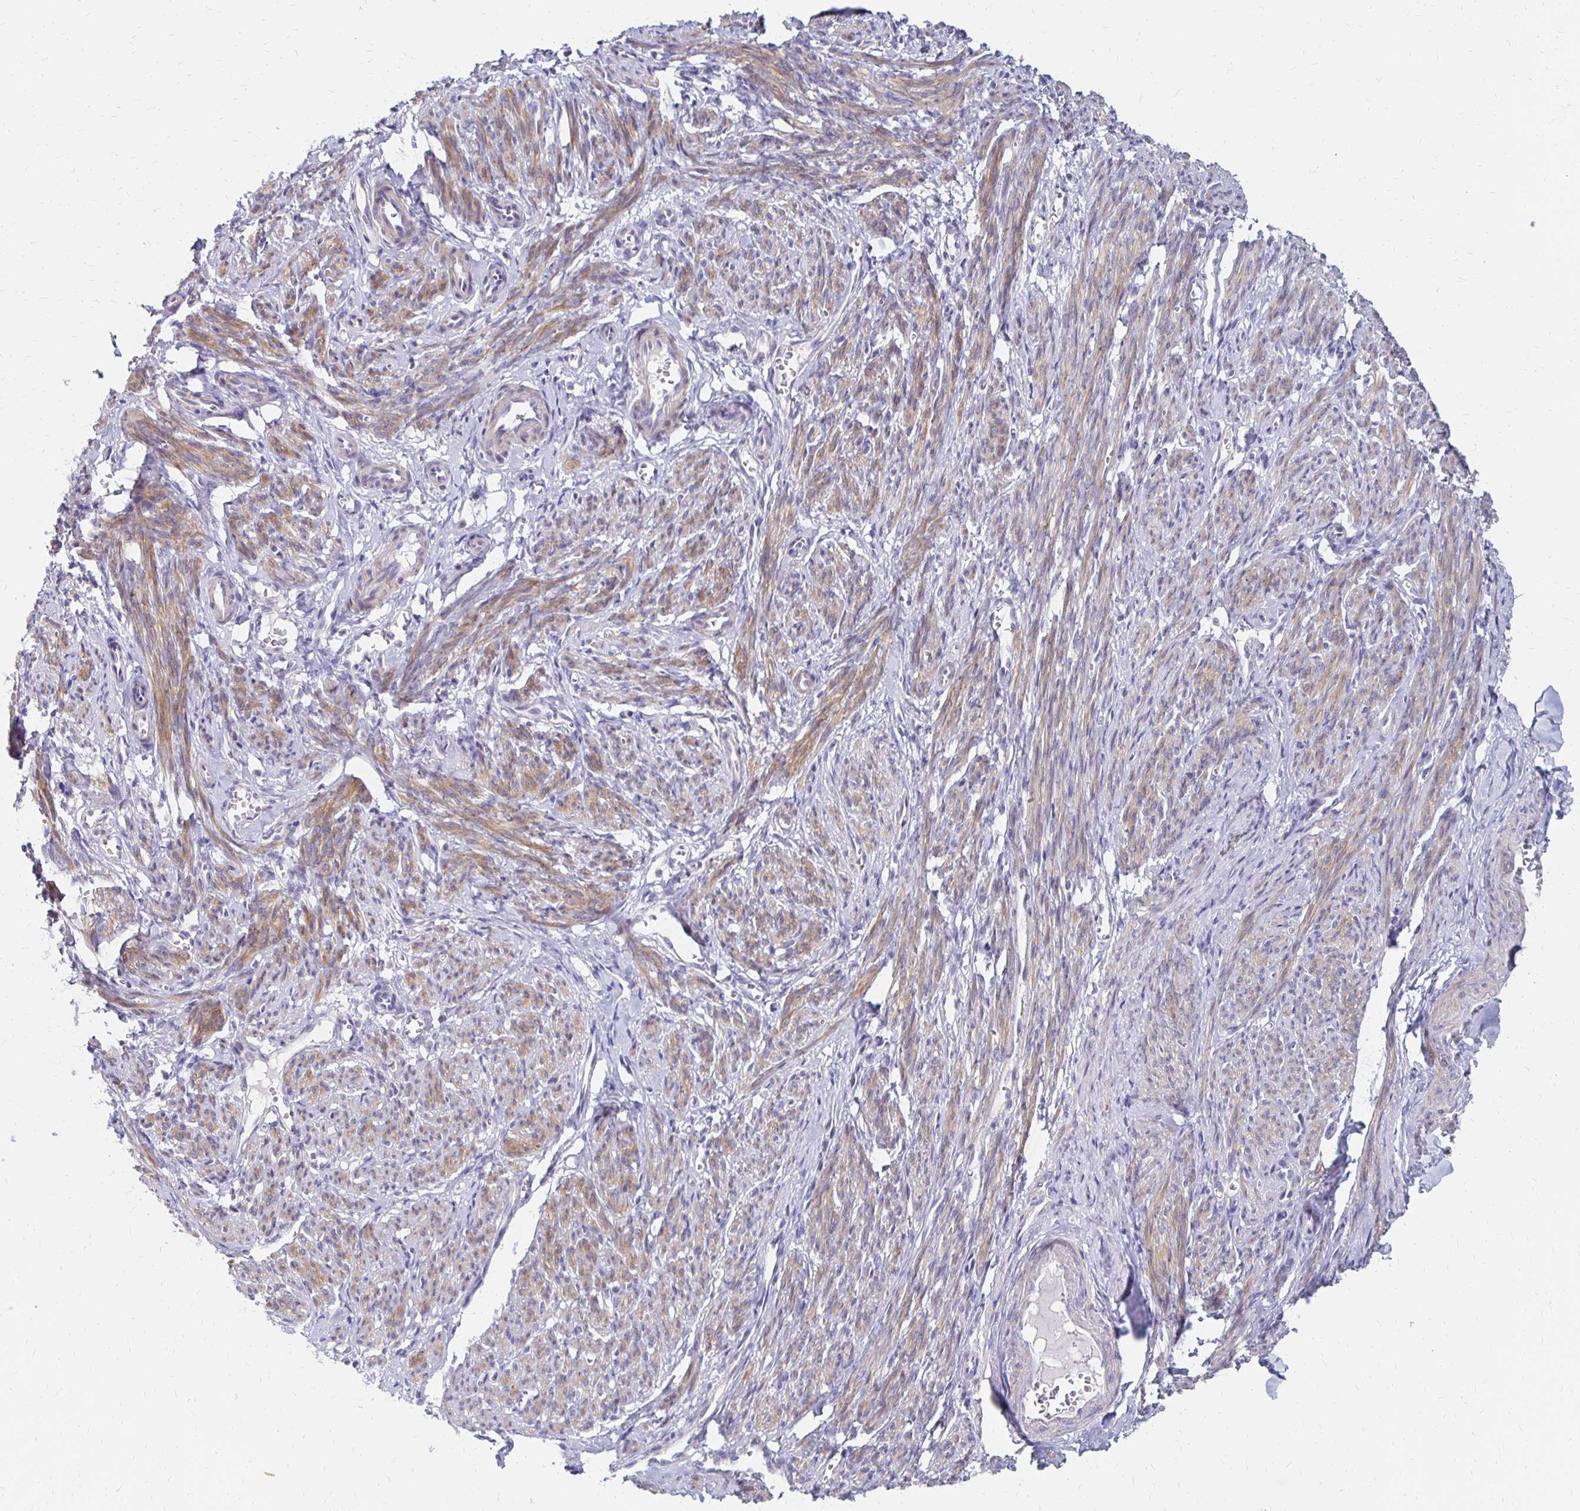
{"staining": {"intensity": "moderate", "quantity": ">75%", "location": "cytoplasmic/membranous"}, "tissue": "smooth muscle", "cell_type": "Smooth muscle cells", "image_type": "normal", "snomed": [{"axis": "morphology", "description": "Normal tissue, NOS"}, {"axis": "topography", "description": "Smooth muscle"}], "caption": "Protein staining of unremarkable smooth muscle exhibits moderate cytoplasmic/membranous expression in about >75% of smooth muscle cells.", "gene": "ATOSB", "patient": {"sex": "female", "age": 65}}